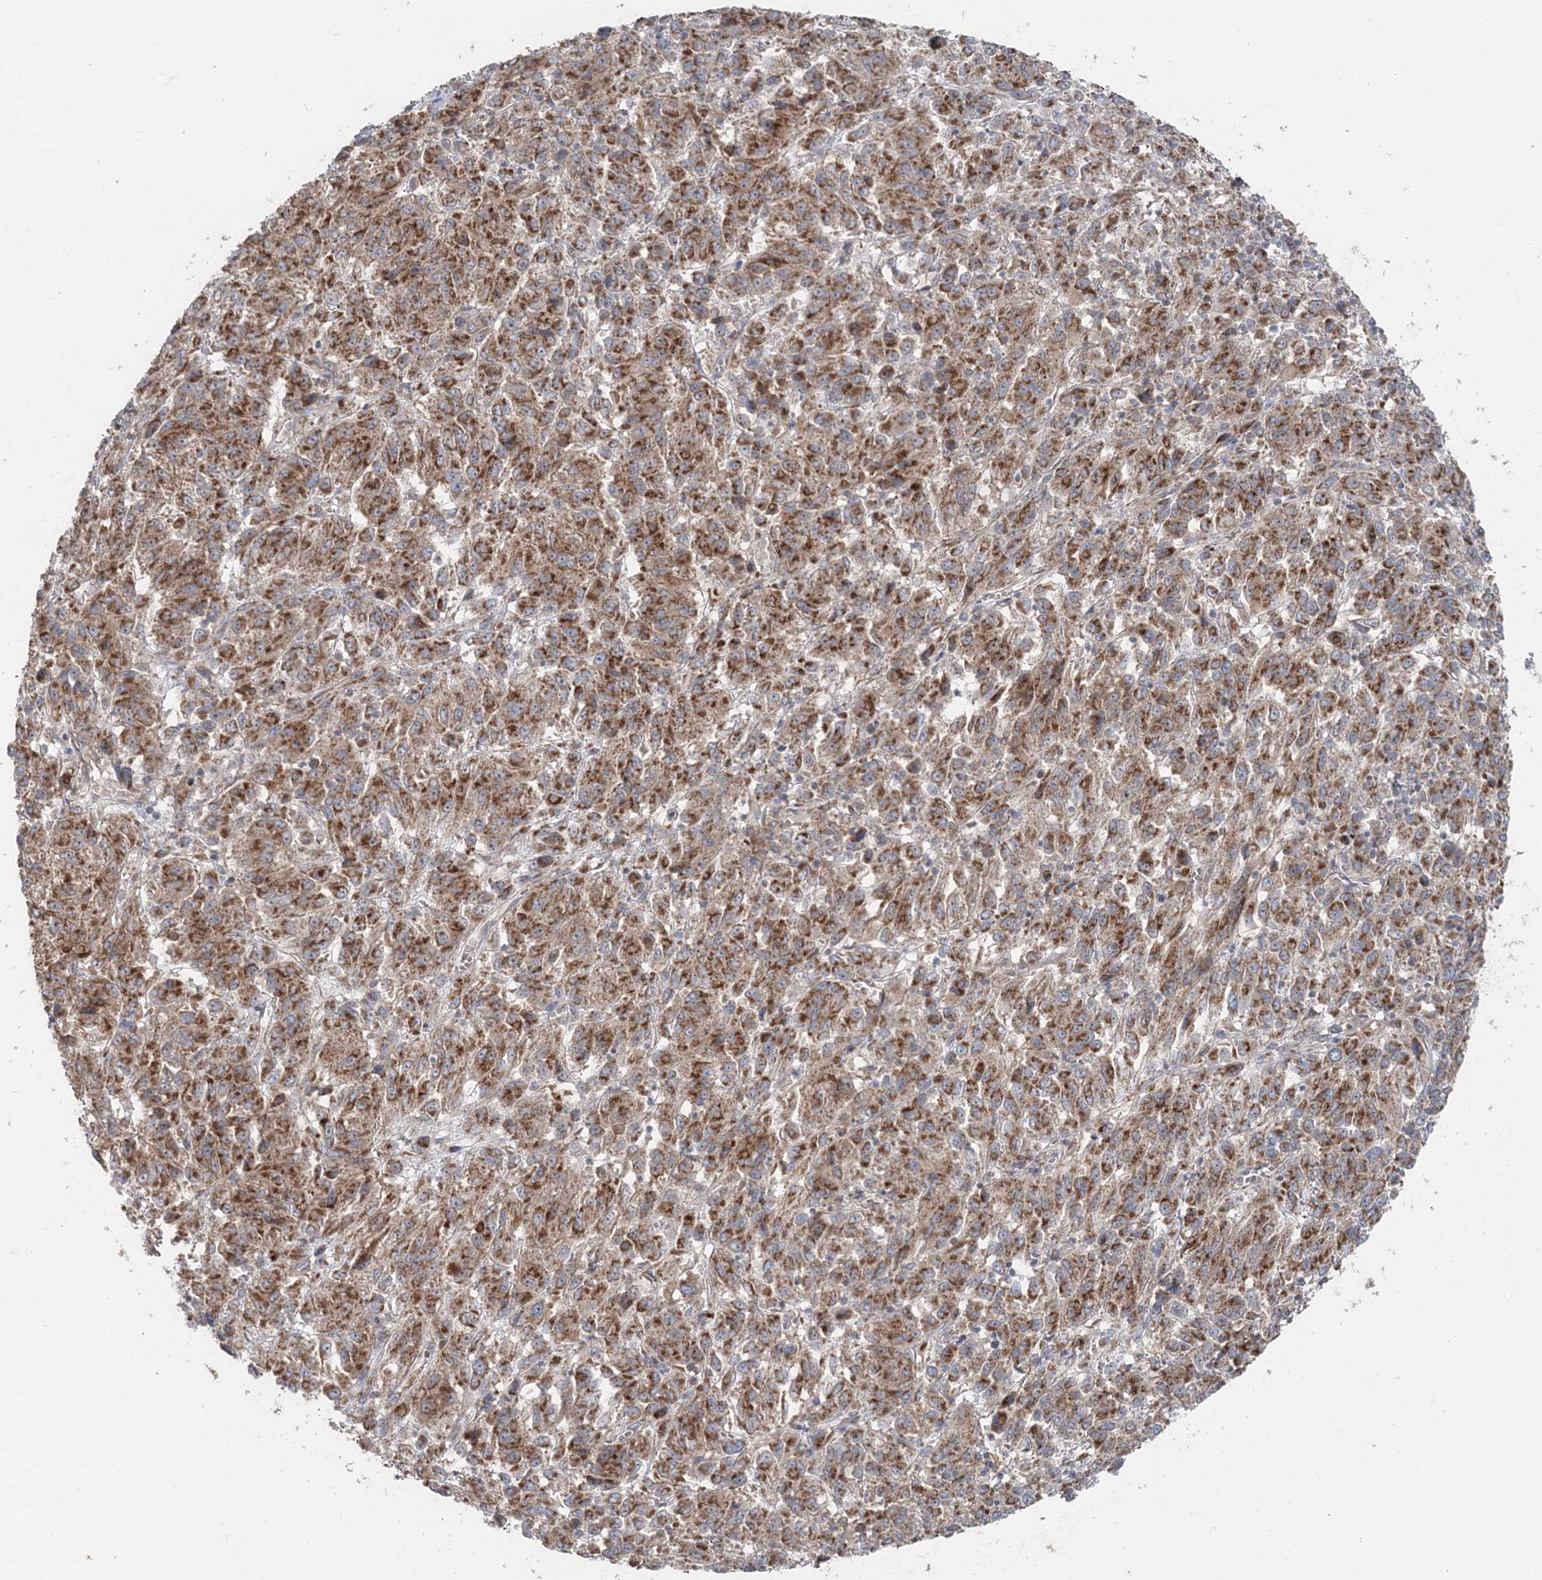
{"staining": {"intensity": "strong", "quantity": ">75%", "location": "cytoplasmic/membranous"}, "tissue": "melanoma", "cell_type": "Tumor cells", "image_type": "cancer", "snomed": [{"axis": "morphology", "description": "Malignant melanoma, Metastatic site"}, {"axis": "topography", "description": "Lung"}], "caption": "Immunohistochemistry (DAB (3,3'-diaminobenzidine)) staining of malignant melanoma (metastatic site) displays strong cytoplasmic/membranous protein positivity in about >75% of tumor cells.", "gene": "LRPPRC", "patient": {"sex": "male", "age": 64}}